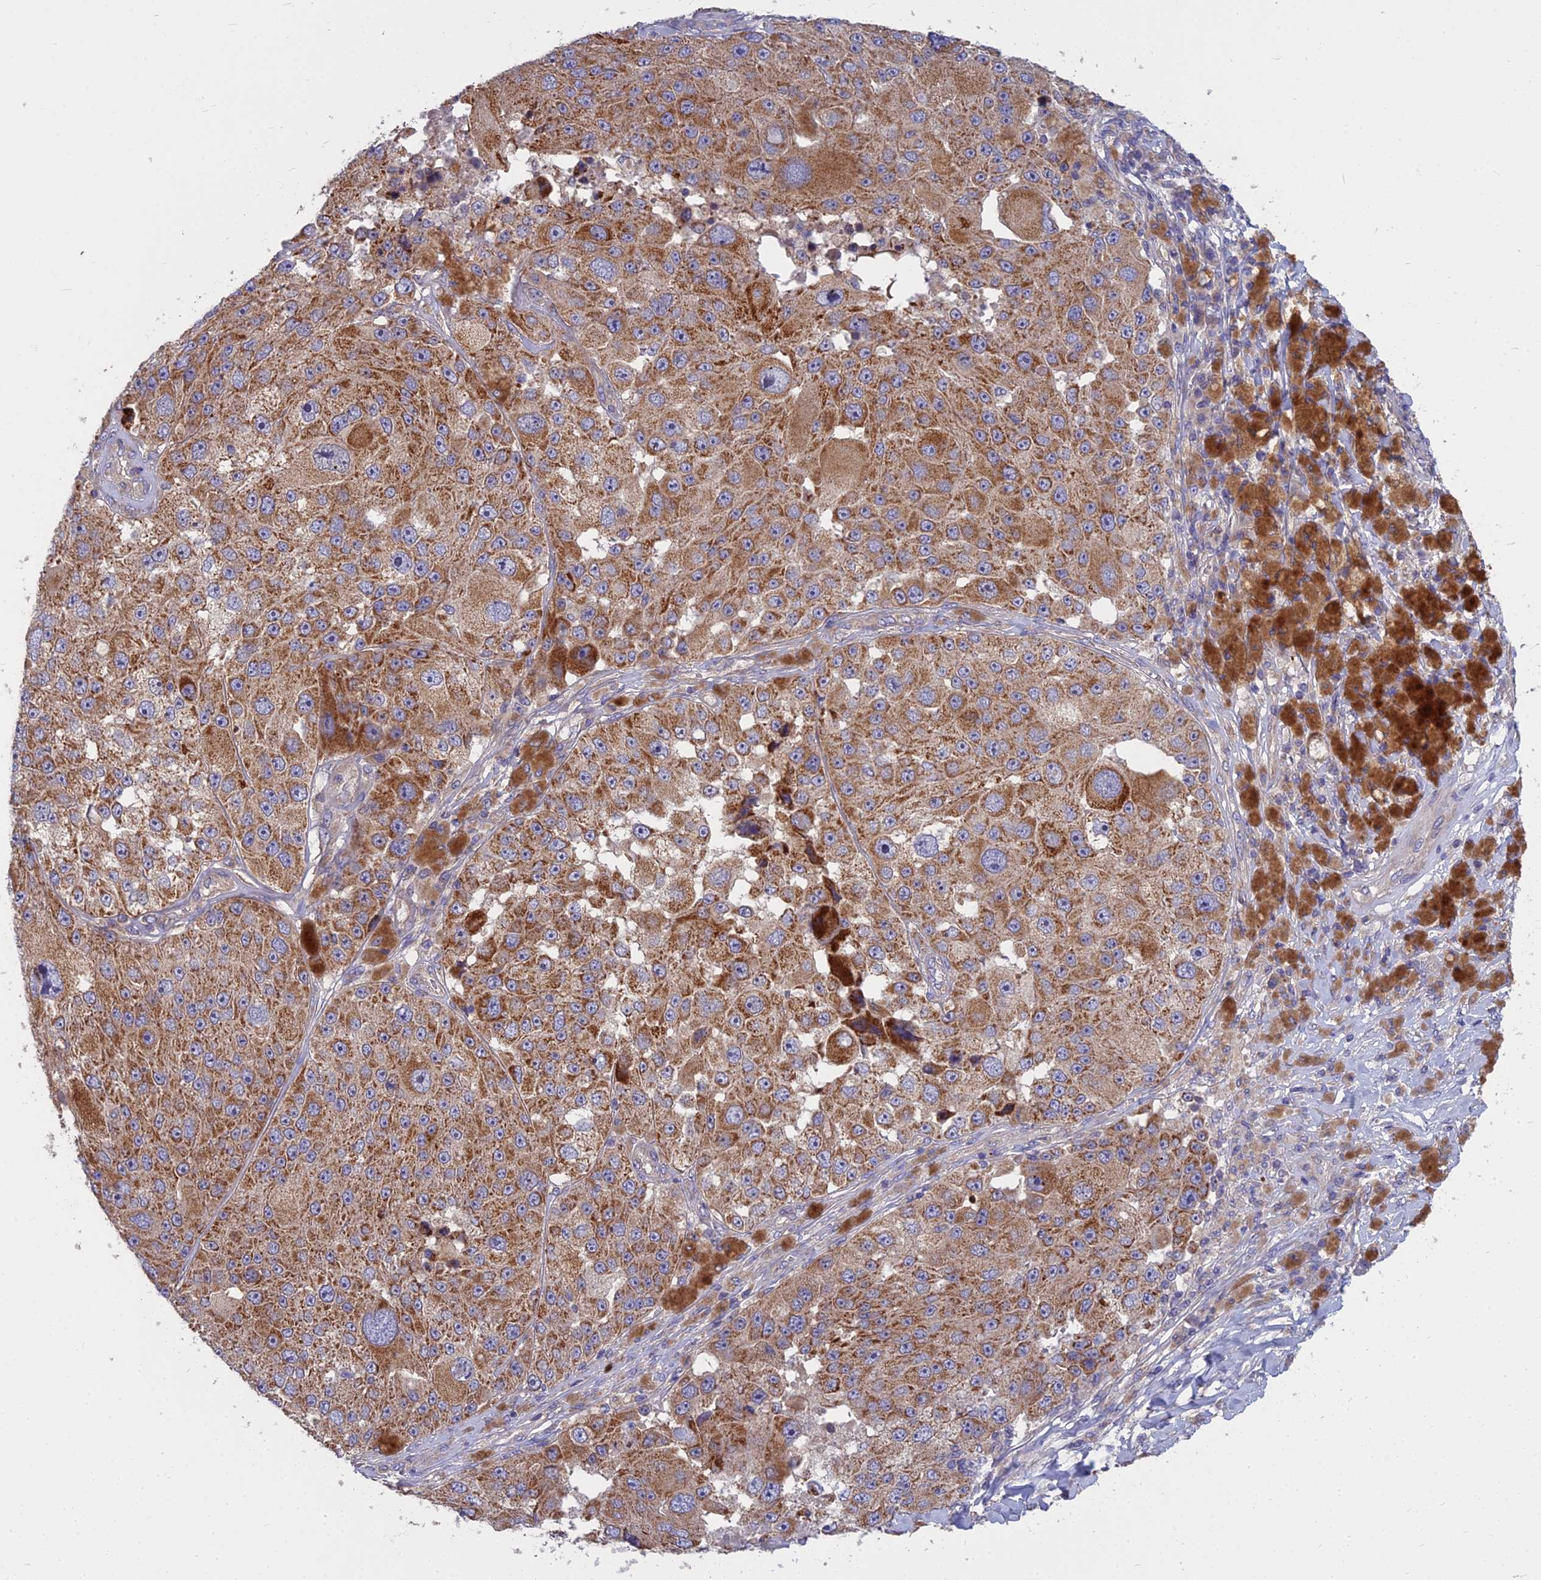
{"staining": {"intensity": "moderate", "quantity": ">75%", "location": "cytoplasmic/membranous"}, "tissue": "melanoma", "cell_type": "Tumor cells", "image_type": "cancer", "snomed": [{"axis": "morphology", "description": "Malignant melanoma, Metastatic site"}, {"axis": "topography", "description": "Lymph node"}], "caption": "Immunohistochemistry (IHC) (DAB) staining of human melanoma shows moderate cytoplasmic/membranous protein expression in approximately >75% of tumor cells. The protein is shown in brown color, while the nuclei are stained blue.", "gene": "COX20", "patient": {"sex": "male", "age": 62}}